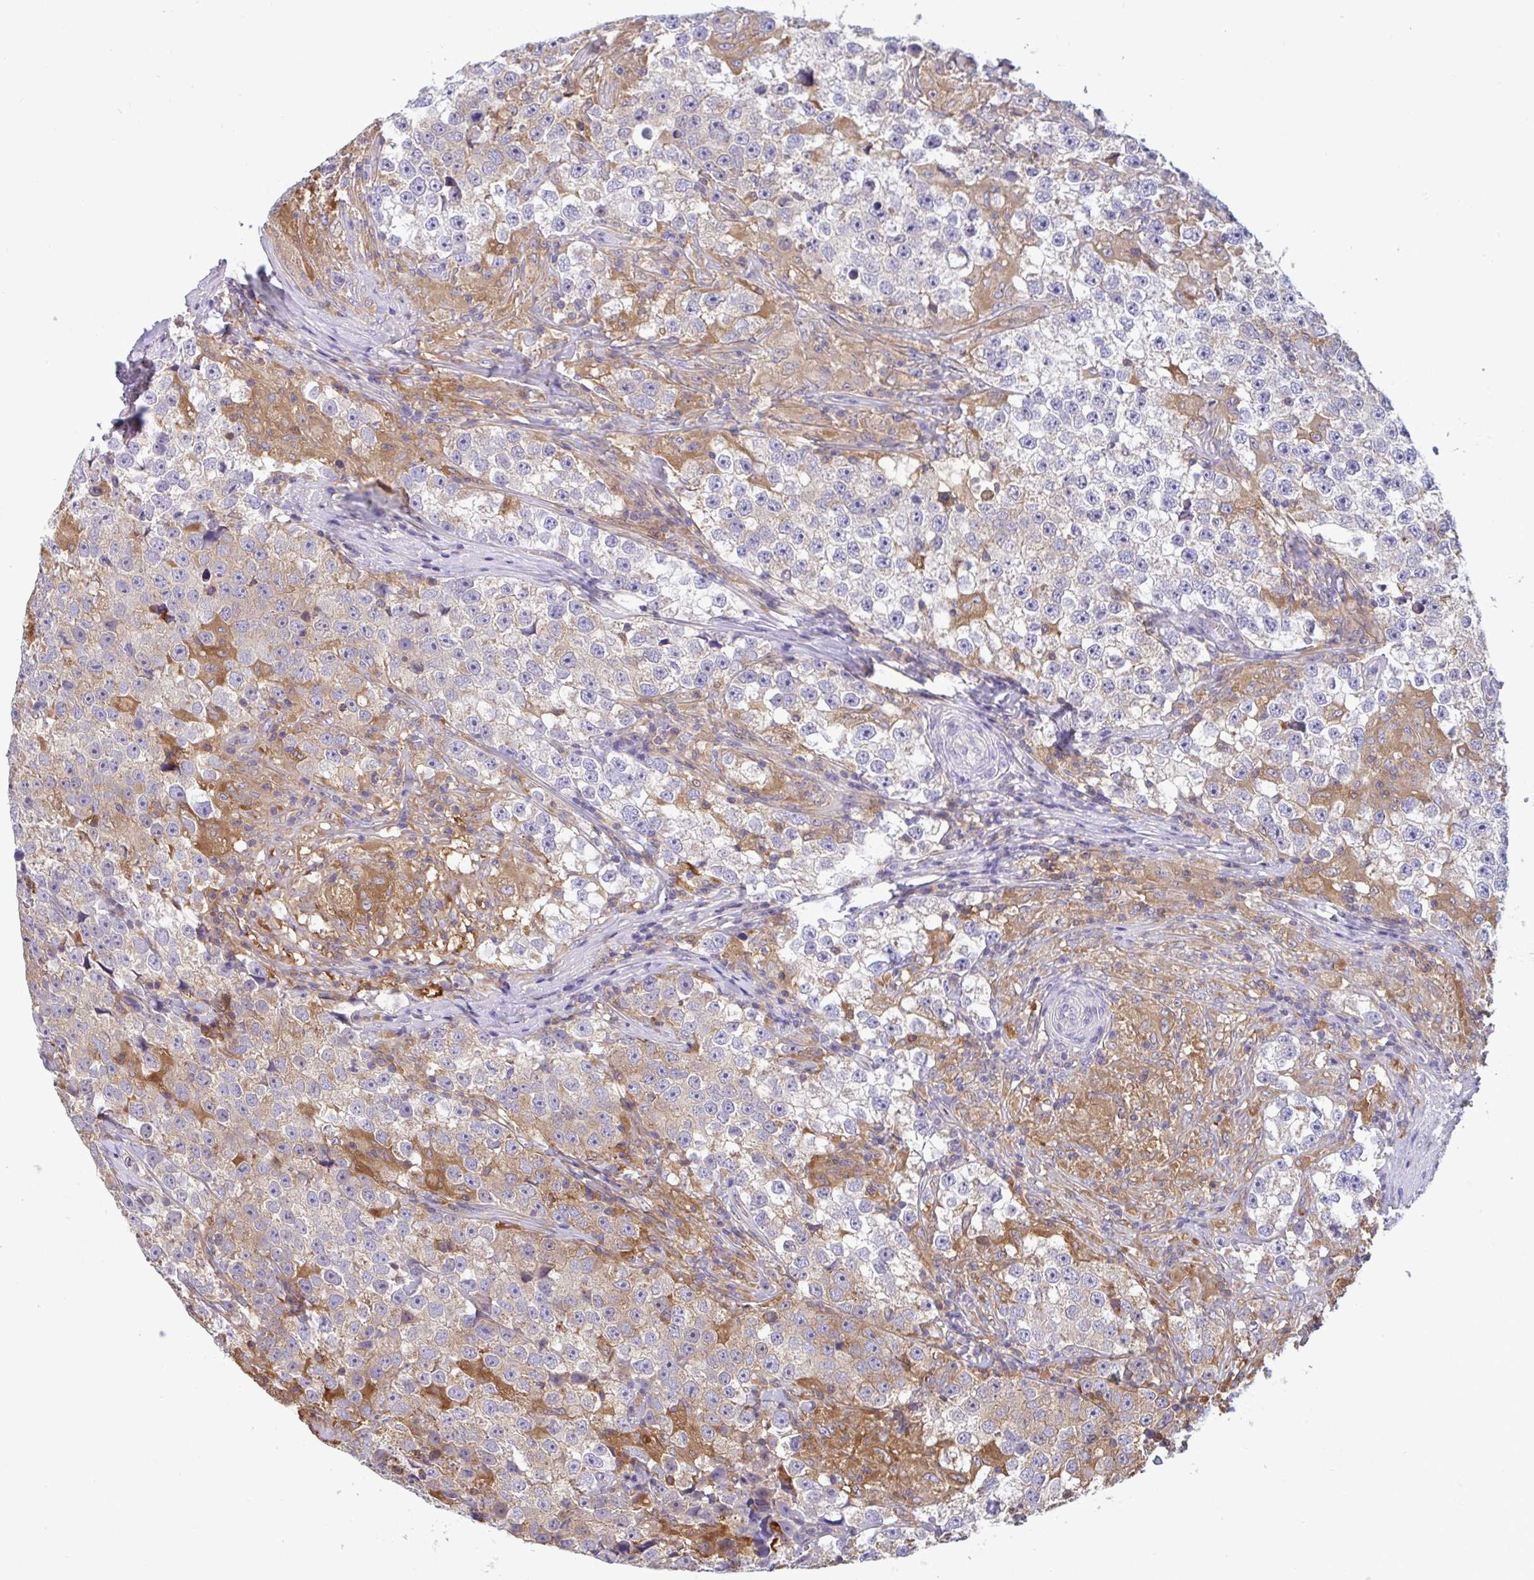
{"staining": {"intensity": "weak", "quantity": "25%-75%", "location": "cytoplasmic/membranous"}, "tissue": "testis cancer", "cell_type": "Tumor cells", "image_type": "cancer", "snomed": [{"axis": "morphology", "description": "Seminoma, NOS"}, {"axis": "topography", "description": "Testis"}], "caption": "Tumor cells reveal low levels of weak cytoplasmic/membranous expression in about 25%-75% of cells in human testis seminoma.", "gene": "SLC30A6", "patient": {"sex": "male", "age": 46}}